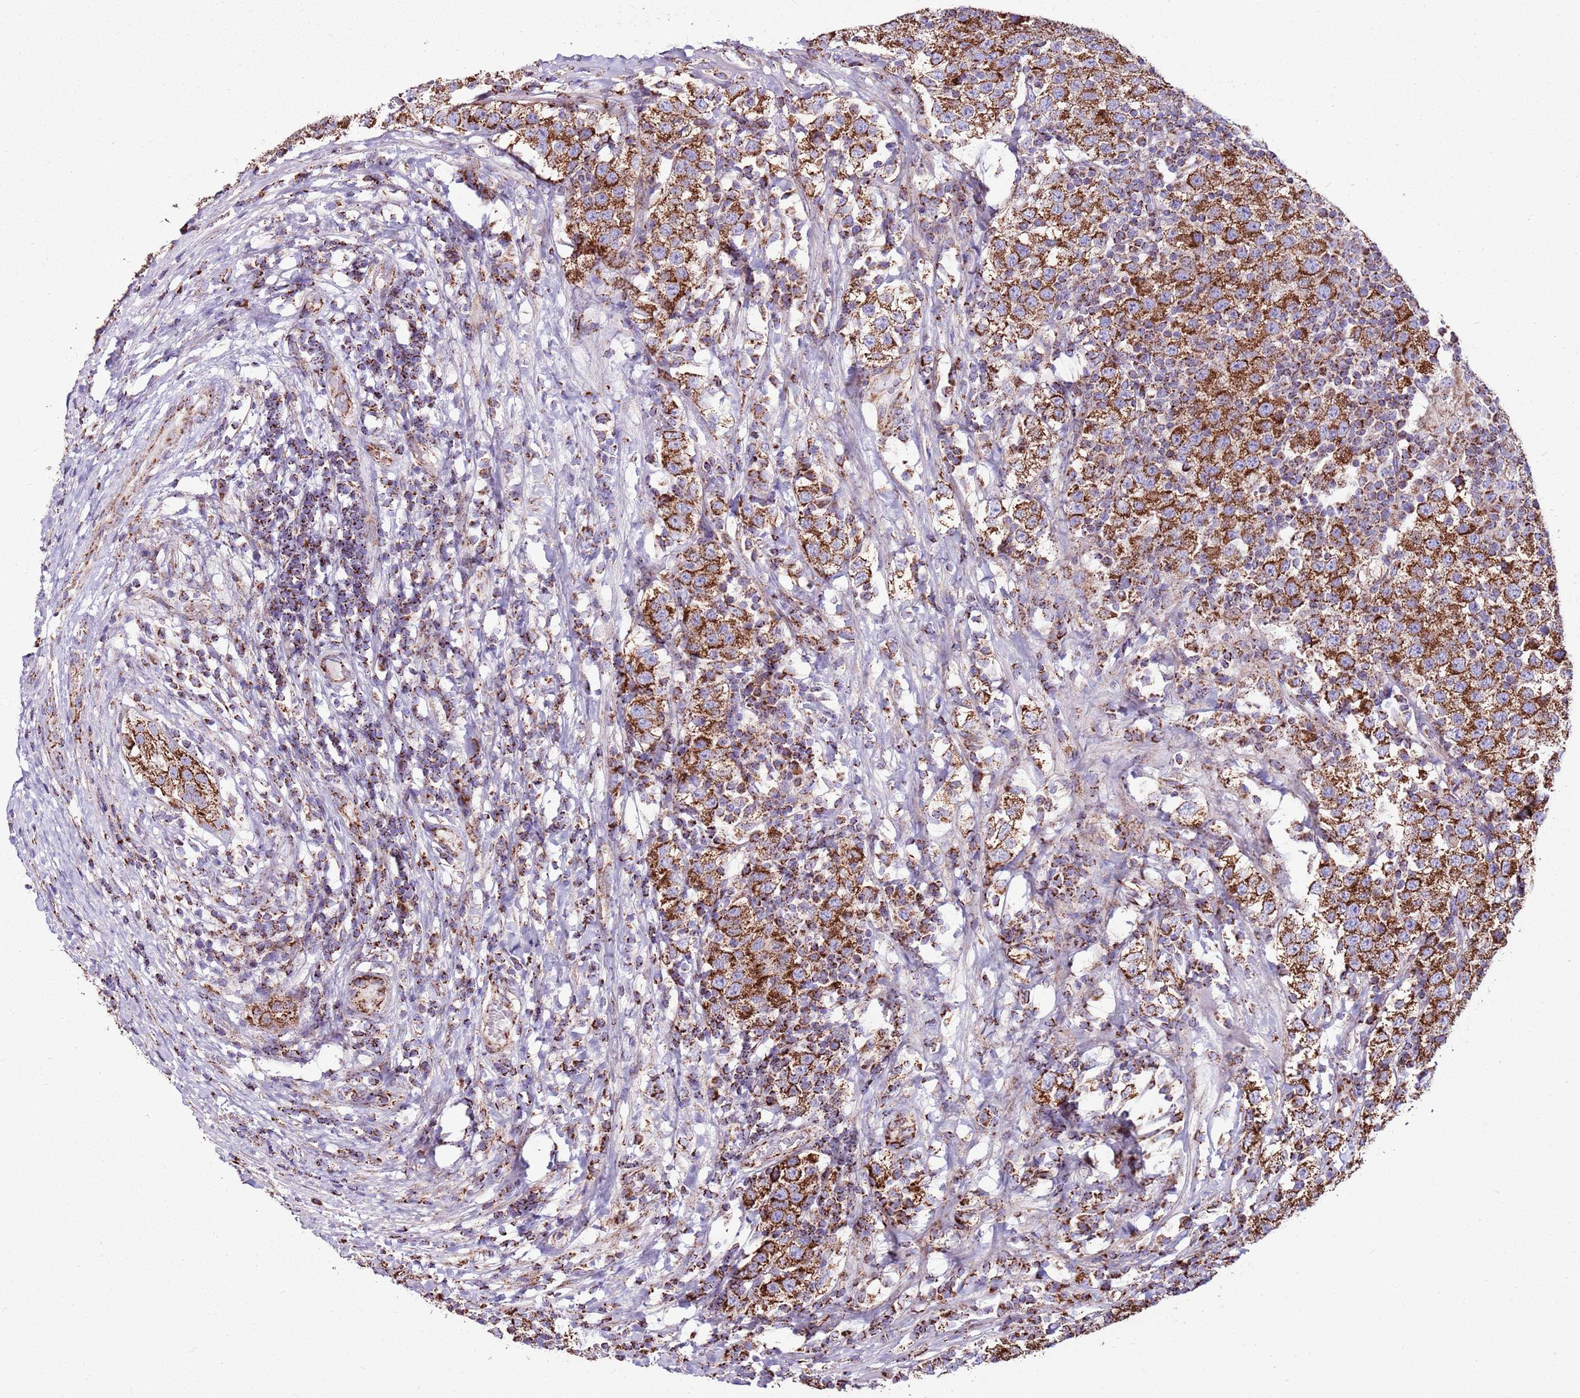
{"staining": {"intensity": "strong", "quantity": ">75%", "location": "cytoplasmic/membranous"}, "tissue": "testis cancer", "cell_type": "Tumor cells", "image_type": "cancer", "snomed": [{"axis": "morphology", "description": "Seminoma, NOS"}, {"axis": "topography", "description": "Testis"}], "caption": "Brown immunohistochemical staining in human testis cancer exhibits strong cytoplasmic/membranous positivity in approximately >75% of tumor cells.", "gene": "HECTD4", "patient": {"sex": "male", "age": 34}}